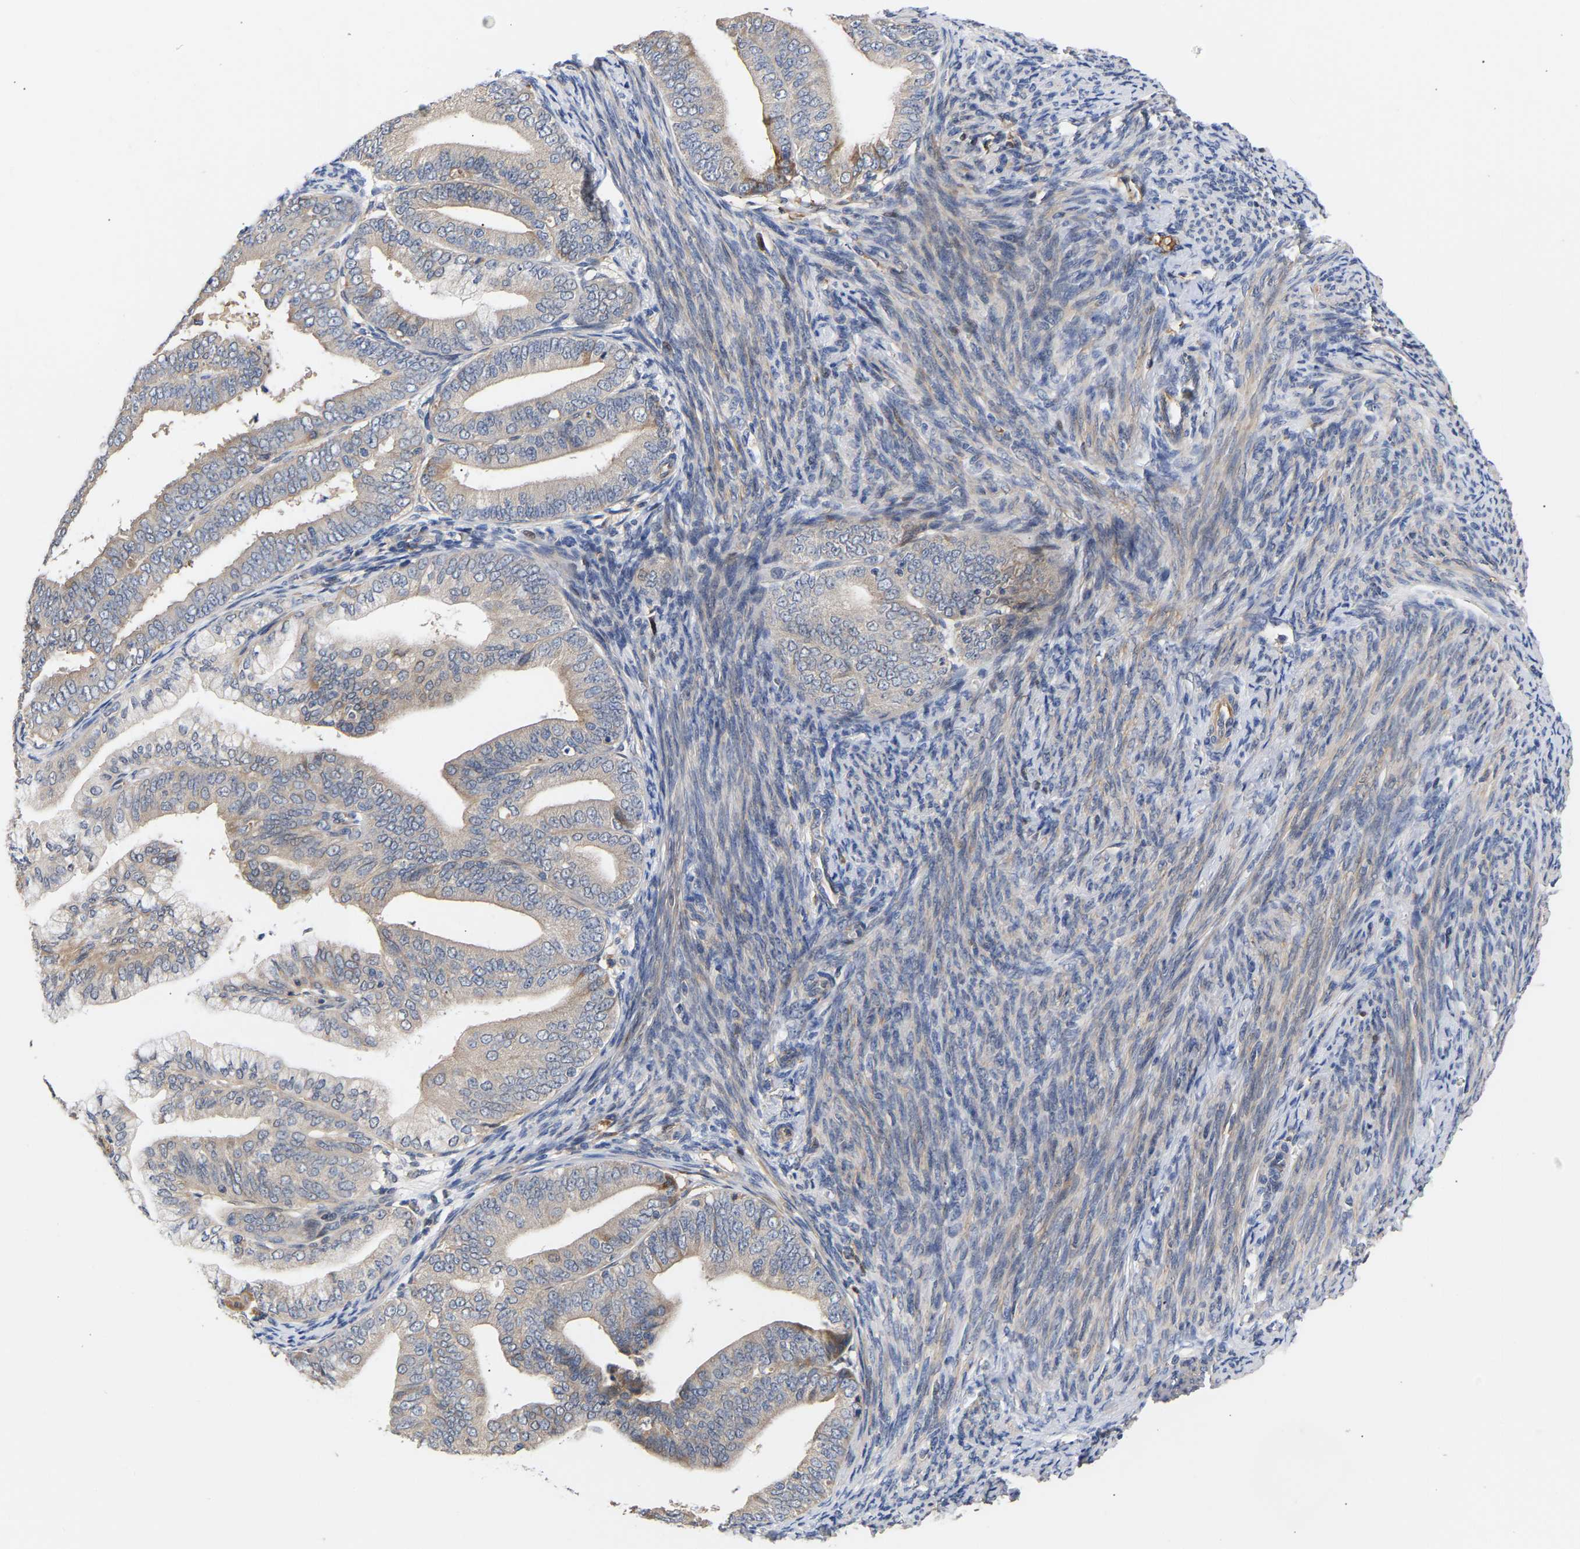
{"staining": {"intensity": "weak", "quantity": "<25%", "location": "cytoplasmic/membranous"}, "tissue": "endometrial cancer", "cell_type": "Tumor cells", "image_type": "cancer", "snomed": [{"axis": "morphology", "description": "Adenocarcinoma, NOS"}, {"axis": "topography", "description": "Endometrium"}], "caption": "Photomicrograph shows no significant protein staining in tumor cells of endometrial cancer.", "gene": "KASH5", "patient": {"sex": "female", "age": 63}}